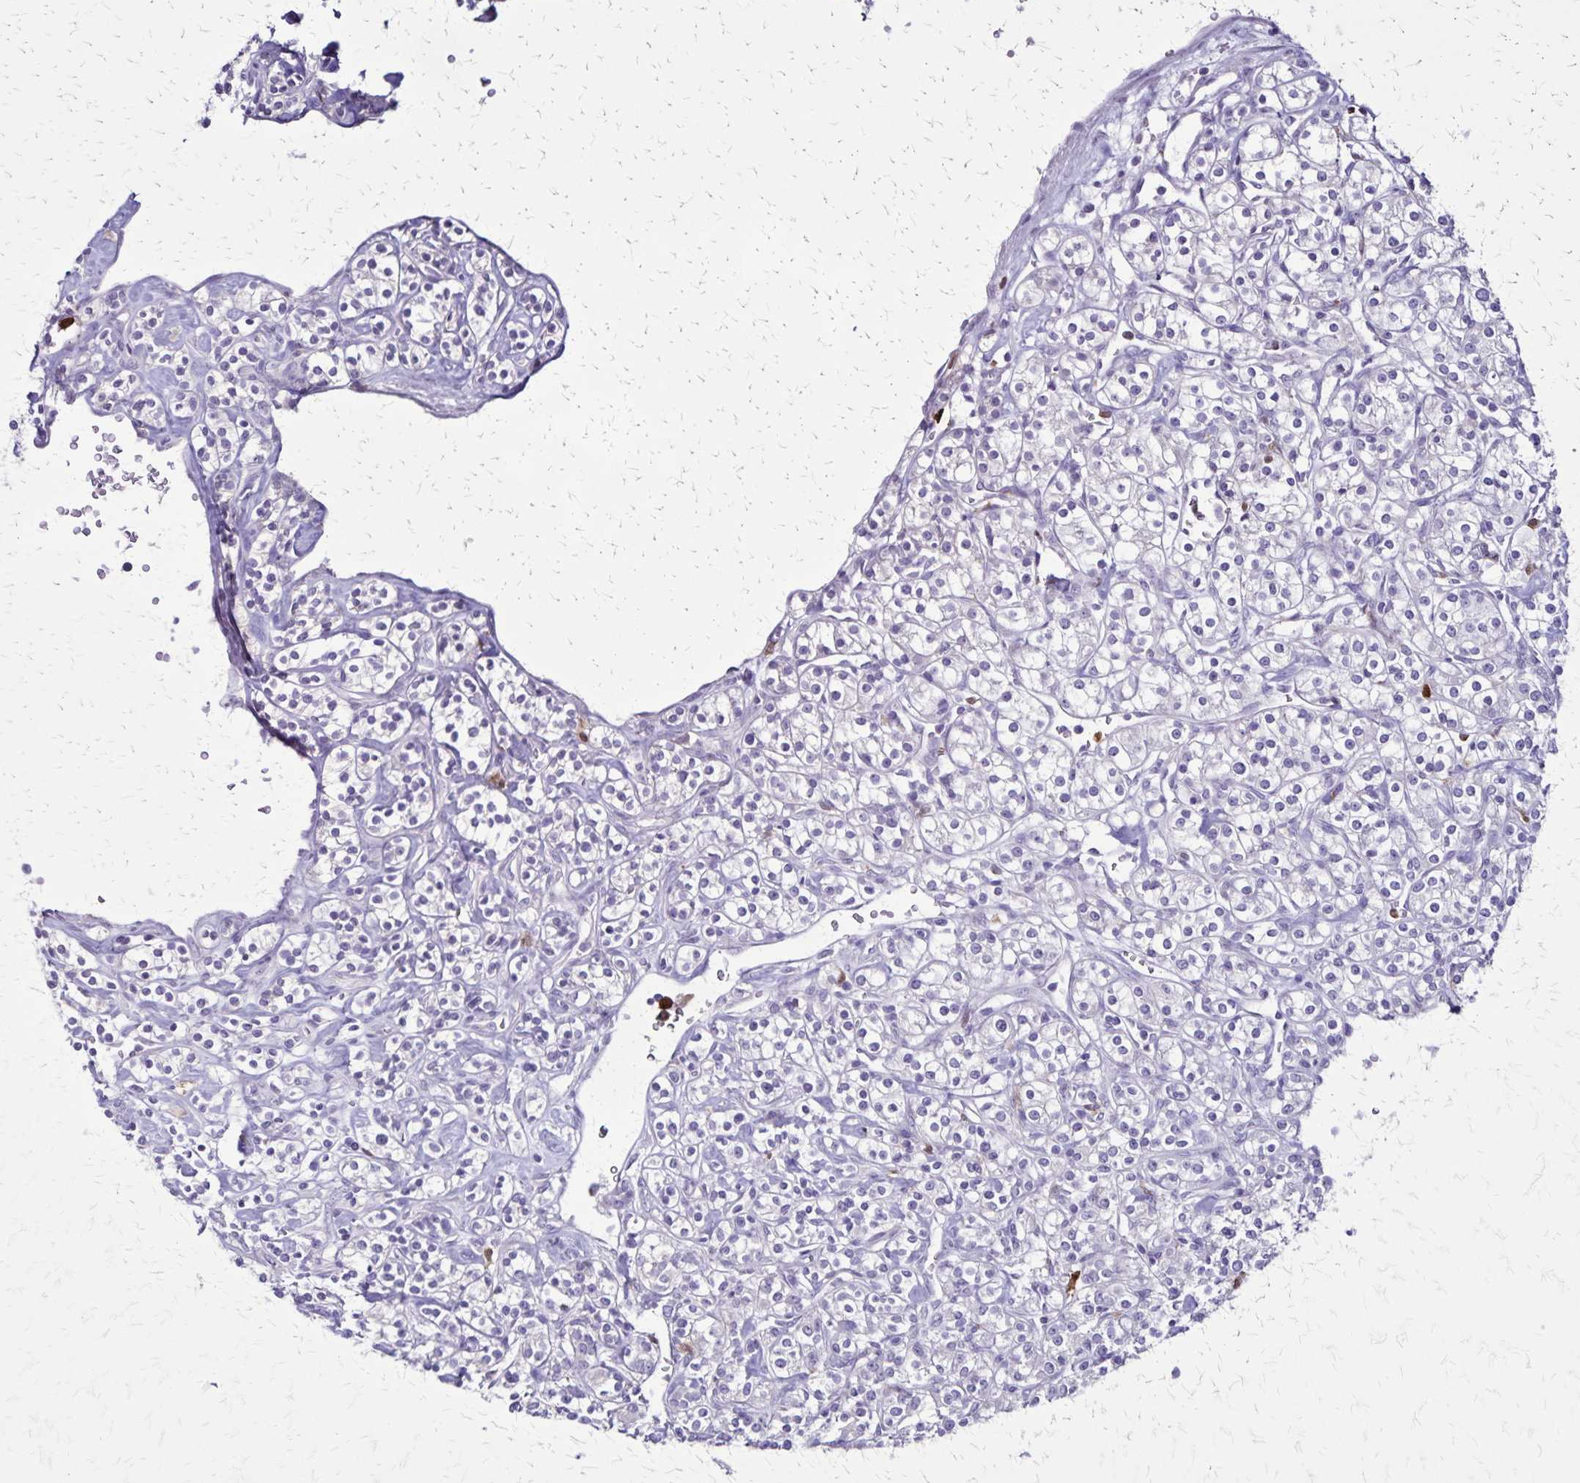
{"staining": {"intensity": "negative", "quantity": "none", "location": "none"}, "tissue": "renal cancer", "cell_type": "Tumor cells", "image_type": "cancer", "snomed": [{"axis": "morphology", "description": "Adenocarcinoma, NOS"}, {"axis": "topography", "description": "Kidney"}], "caption": "Immunohistochemical staining of renal cancer demonstrates no significant staining in tumor cells. (Brightfield microscopy of DAB immunohistochemistry at high magnification).", "gene": "ULBP3", "patient": {"sex": "male", "age": 77}}